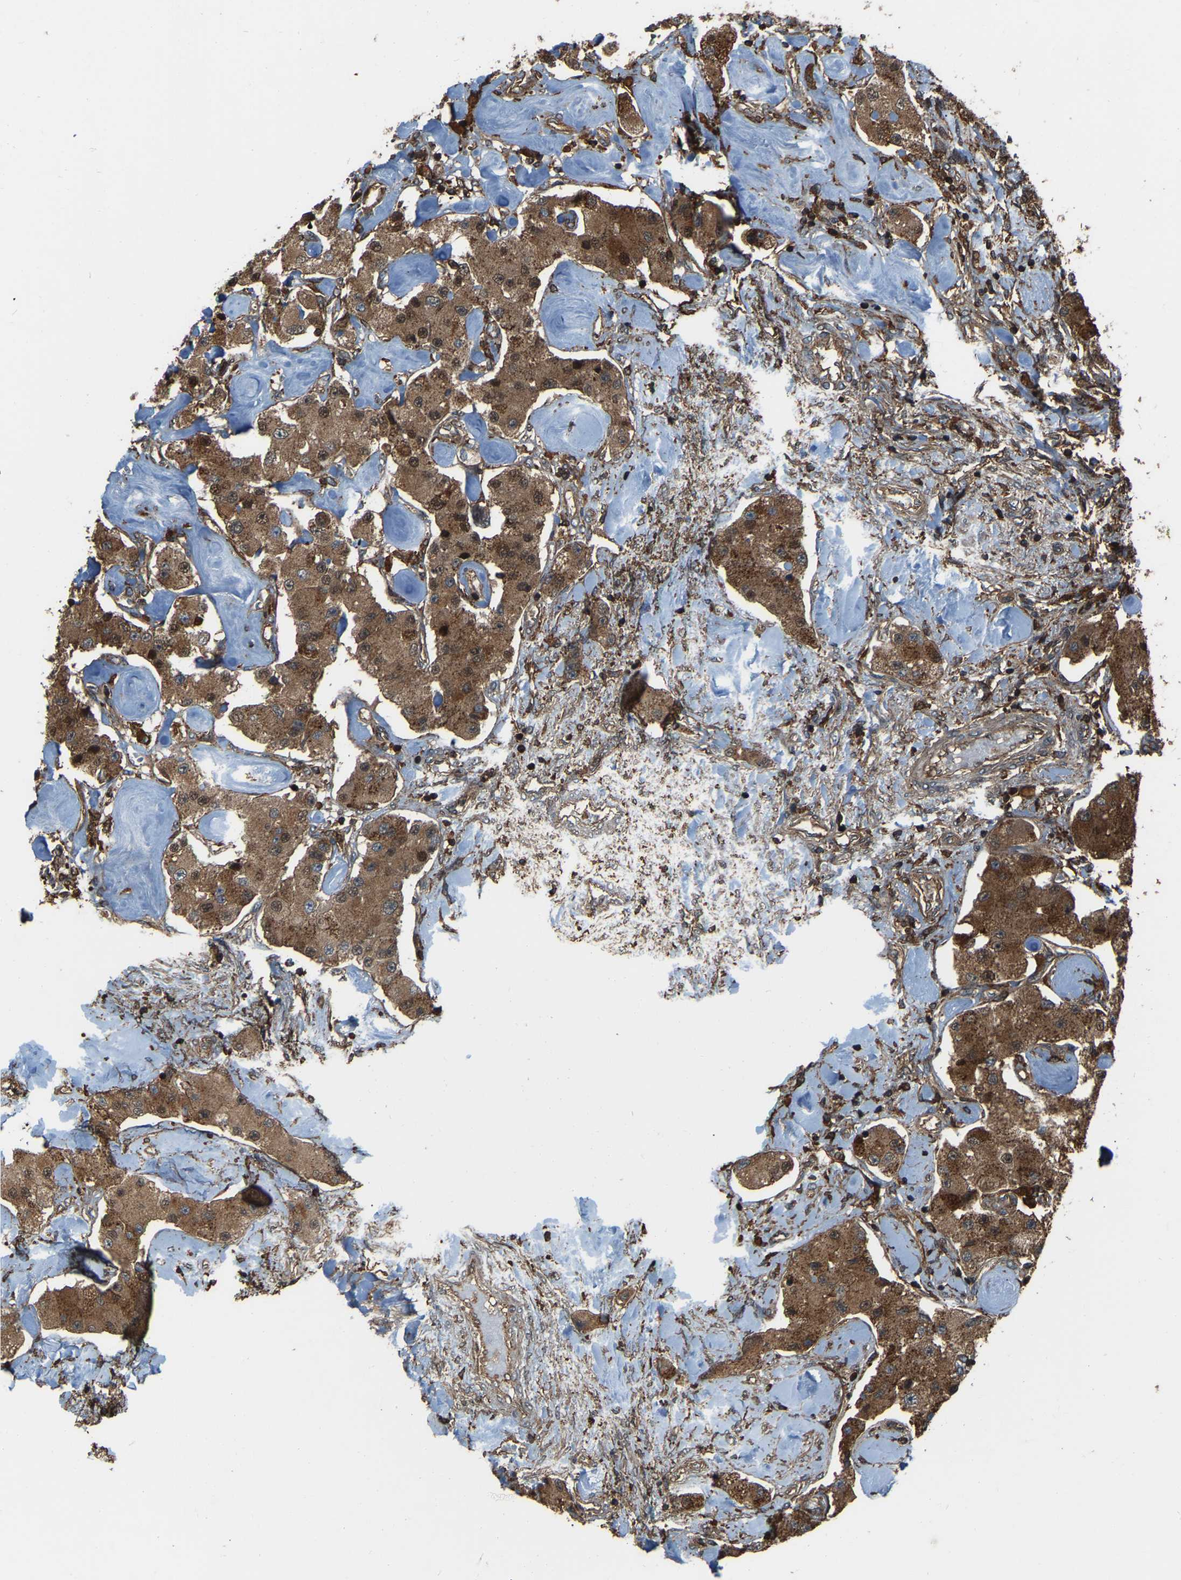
{"staining": {"intensity": "moderate", "quantity": ">75%", "location": "cytoplasmic/membranous,nuclear"}, "tissue": "carcinoid", "cell_type": "Tumor cells", "image_type": "cancer", "snomed": [{"axis": "morphology", "description": "Carcinoid, malignant, NOS"}, {"axis": "topography", "description": "Pancreas"}], "caption": "Moderate cytoplasmic/membranous and nuclear expression for a protein is appreciated in approximately >75% of tumor cells of carcinoid using immunohistochemistry (IHC).", "gene": "SAMD9L", "patient": {"sex": "male", "age": 41}}